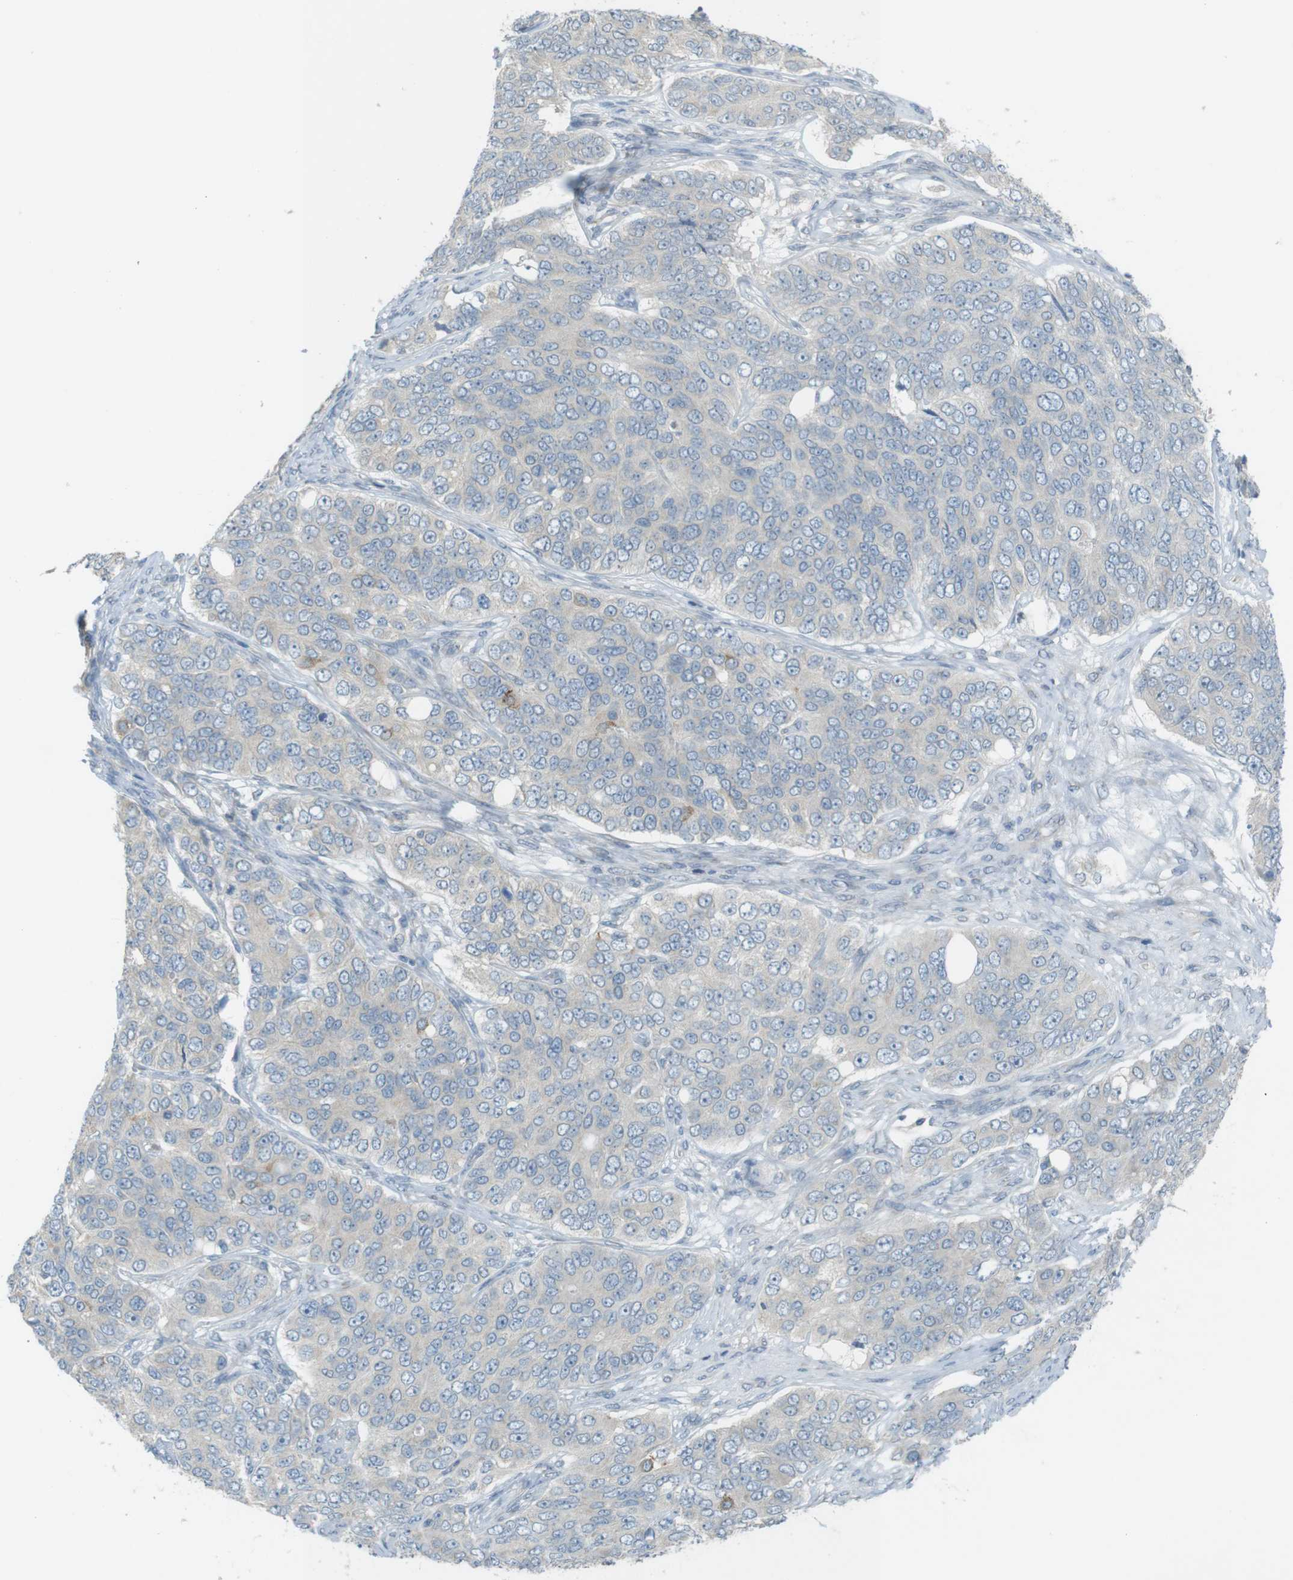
{"staining": {"intensity": "negative", "quantity": "none", "location": "none"}, "tissue": "ovarian cancer", "cell_type": "Tumor cells", "image_type": "cancer", "snomed": [{"axis": "morphology", "description": "Carcinoma, endometroid"}, {"axis": "topography", "description": "Ovary"}], "caption": "Immunohistochemistry histopathology image of human ovarian endometroid carcinoma stained for a protein (brown), which shows no staining in tumor cells.", "gene": "TMEM41B", "patient": {"sex": "female", "age": 51}}